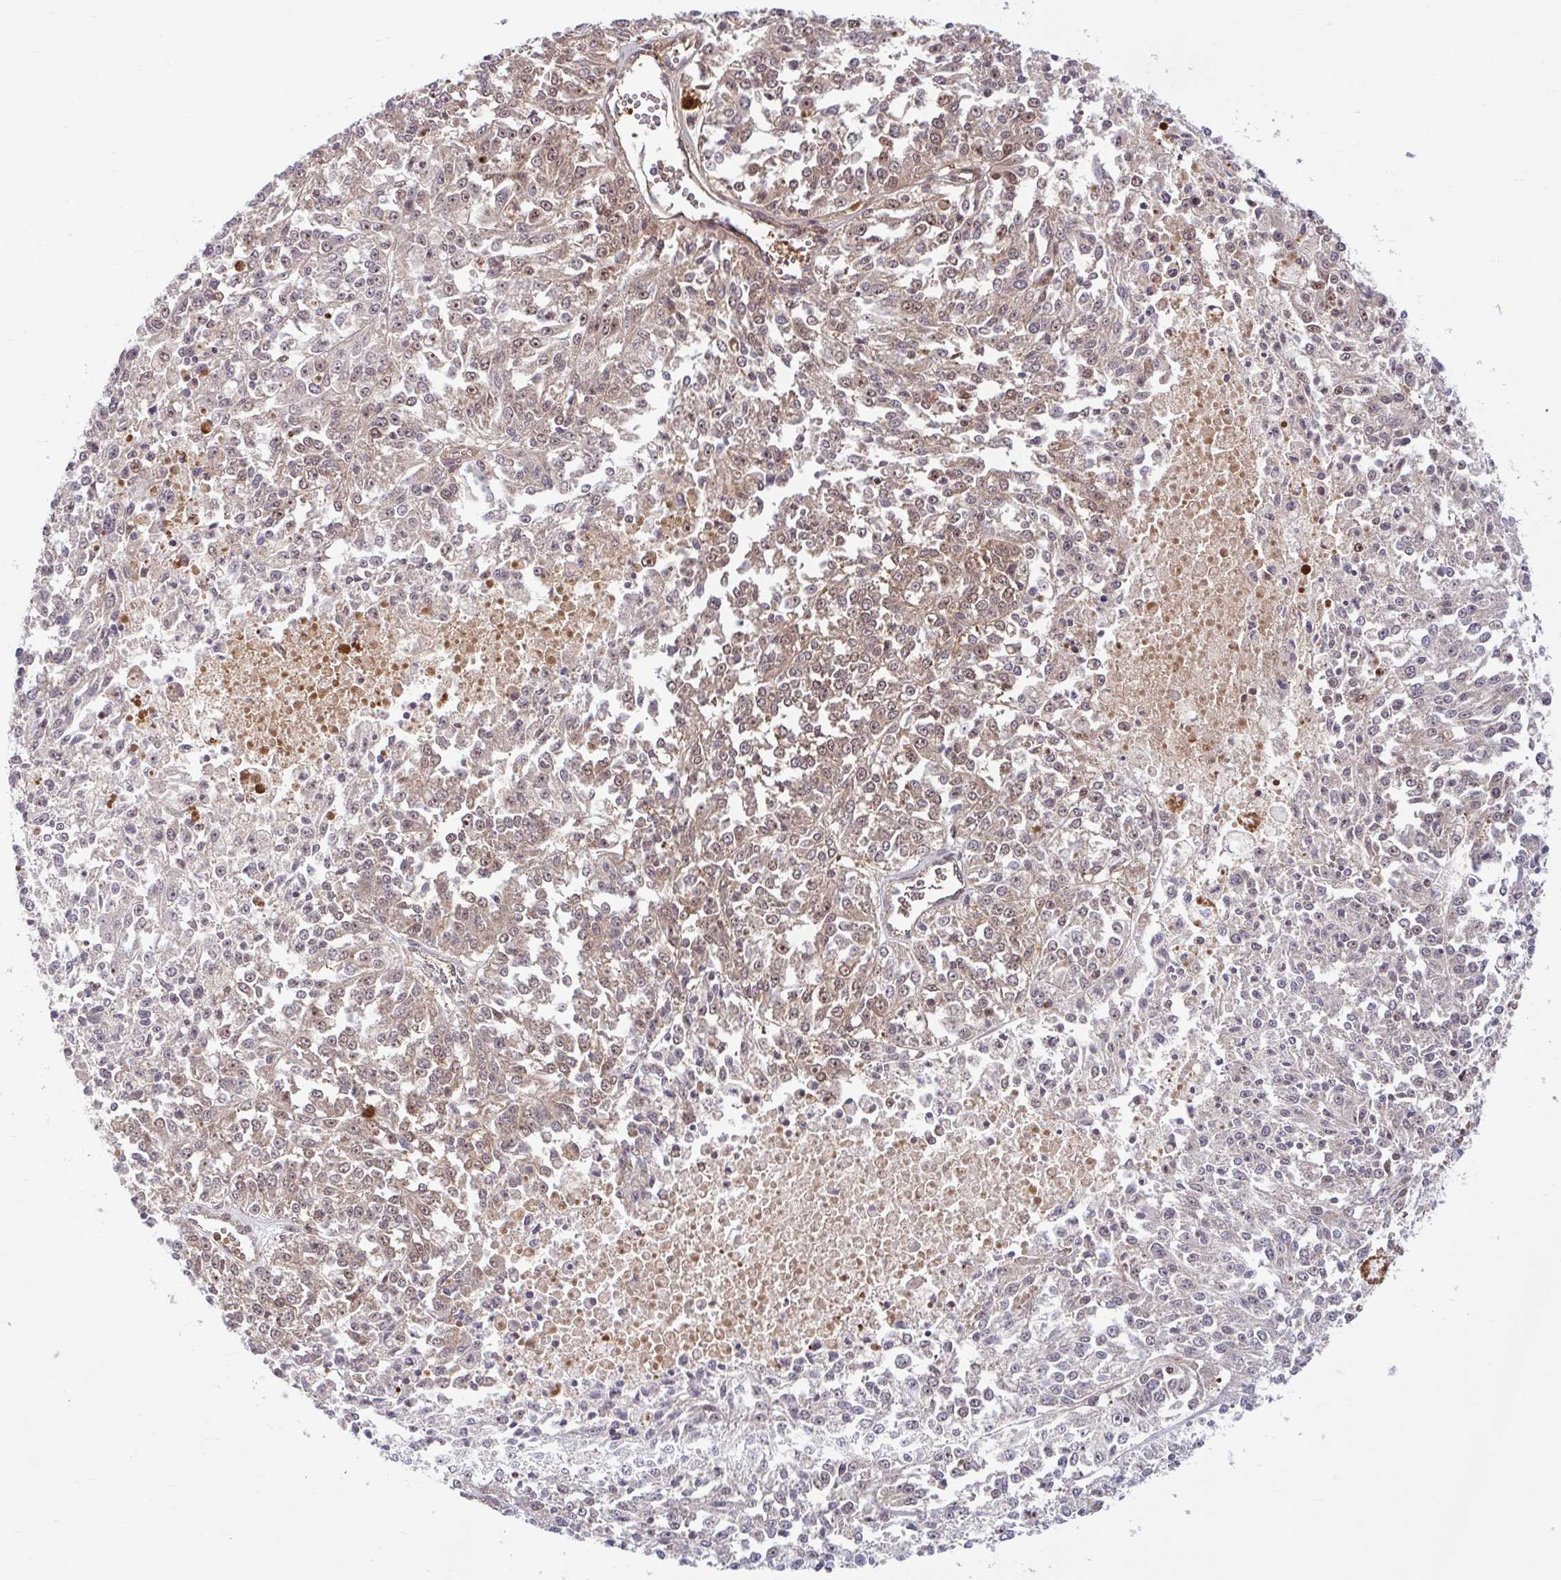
{"staining": {"intensity": "weak", "quantity": "25%-75%", "location": "cytoplasmic/membranous"}, "tissue": "melanoma", "cell_type": "Tumor cells", "image_type": "cancer", "snomed": [{"axis": "morphology", "description": "Malignant melanoma, NOS"}, {"axis": "topography", "description": "Skin"}], "caption": "Malignant melanoma stained for a protein (brown) displays weak cytoplasmic/membranous positive expression in approximately 25%-75% of tumor cells.", "gene": "HMBS", "patient": {"sex": "female", "age": 64}}